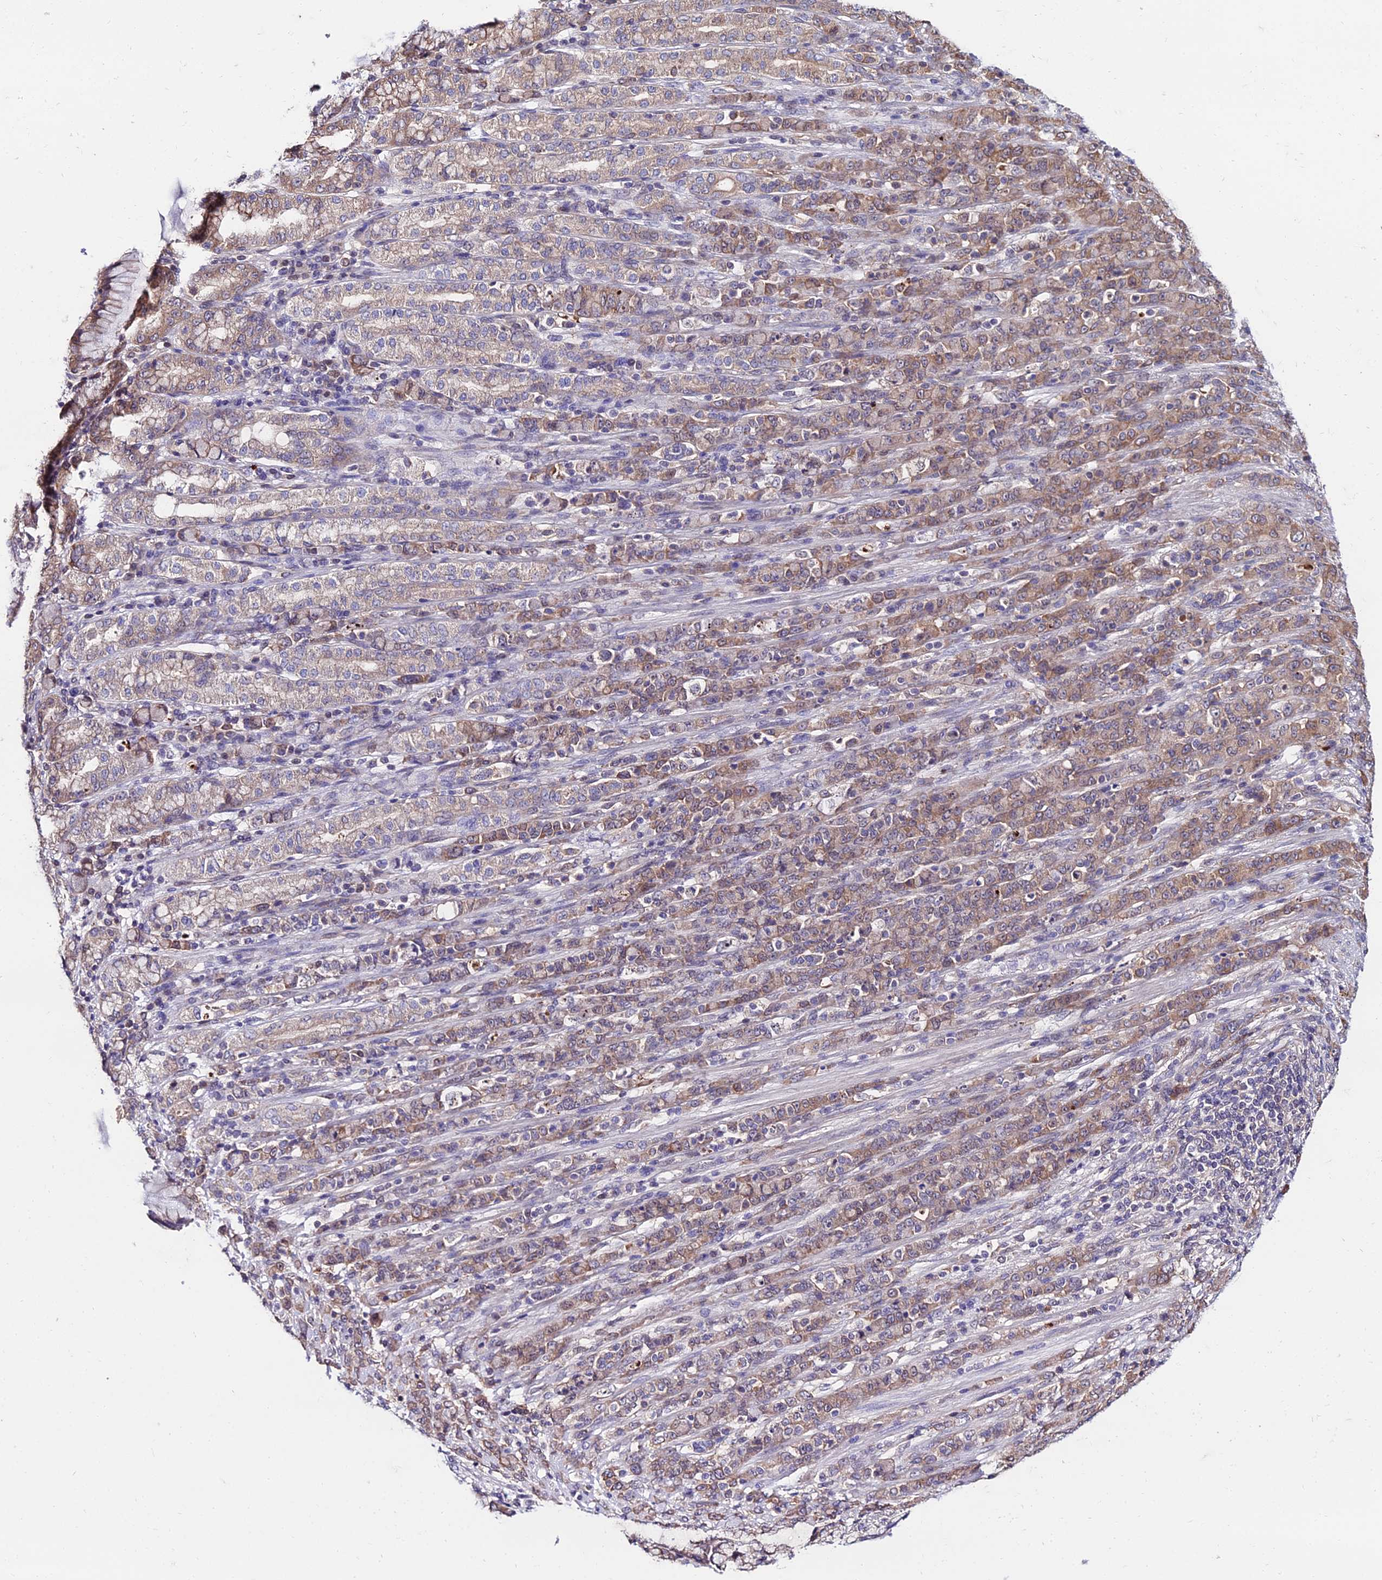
{"staining": {"intensity": "moderate", "quantity": ">75%", "location": "cytoplasmic/membranous"}, "tissue": "stomach cancer", "cell_type": "Tumor cells", "image_type": "cancer", "snomed": [{"axis": "morphology", "description": "Normal tissue, NOS"}, {"axis": "morphology", "description": "Adenocarcinoma, NOS"}, {"axis": "topography", "description": "Stomach"}], "caption": "Immunohistochemistry (DAB (3,3'-diaminobenzidine)) staining of stomach cancer exhibits moderate cytoplasmic/membranous protein staining in approximately >75% of tumor cells. The staining was performed using DAB (3,3'-diaminobenzidine) to visualize the protein expression in brown, while the nuclei were stained in blue with hematoxylin (Magnification: 20x).", "gene": "INPP4A", "patient": {"sex": "female", "age": 79}}